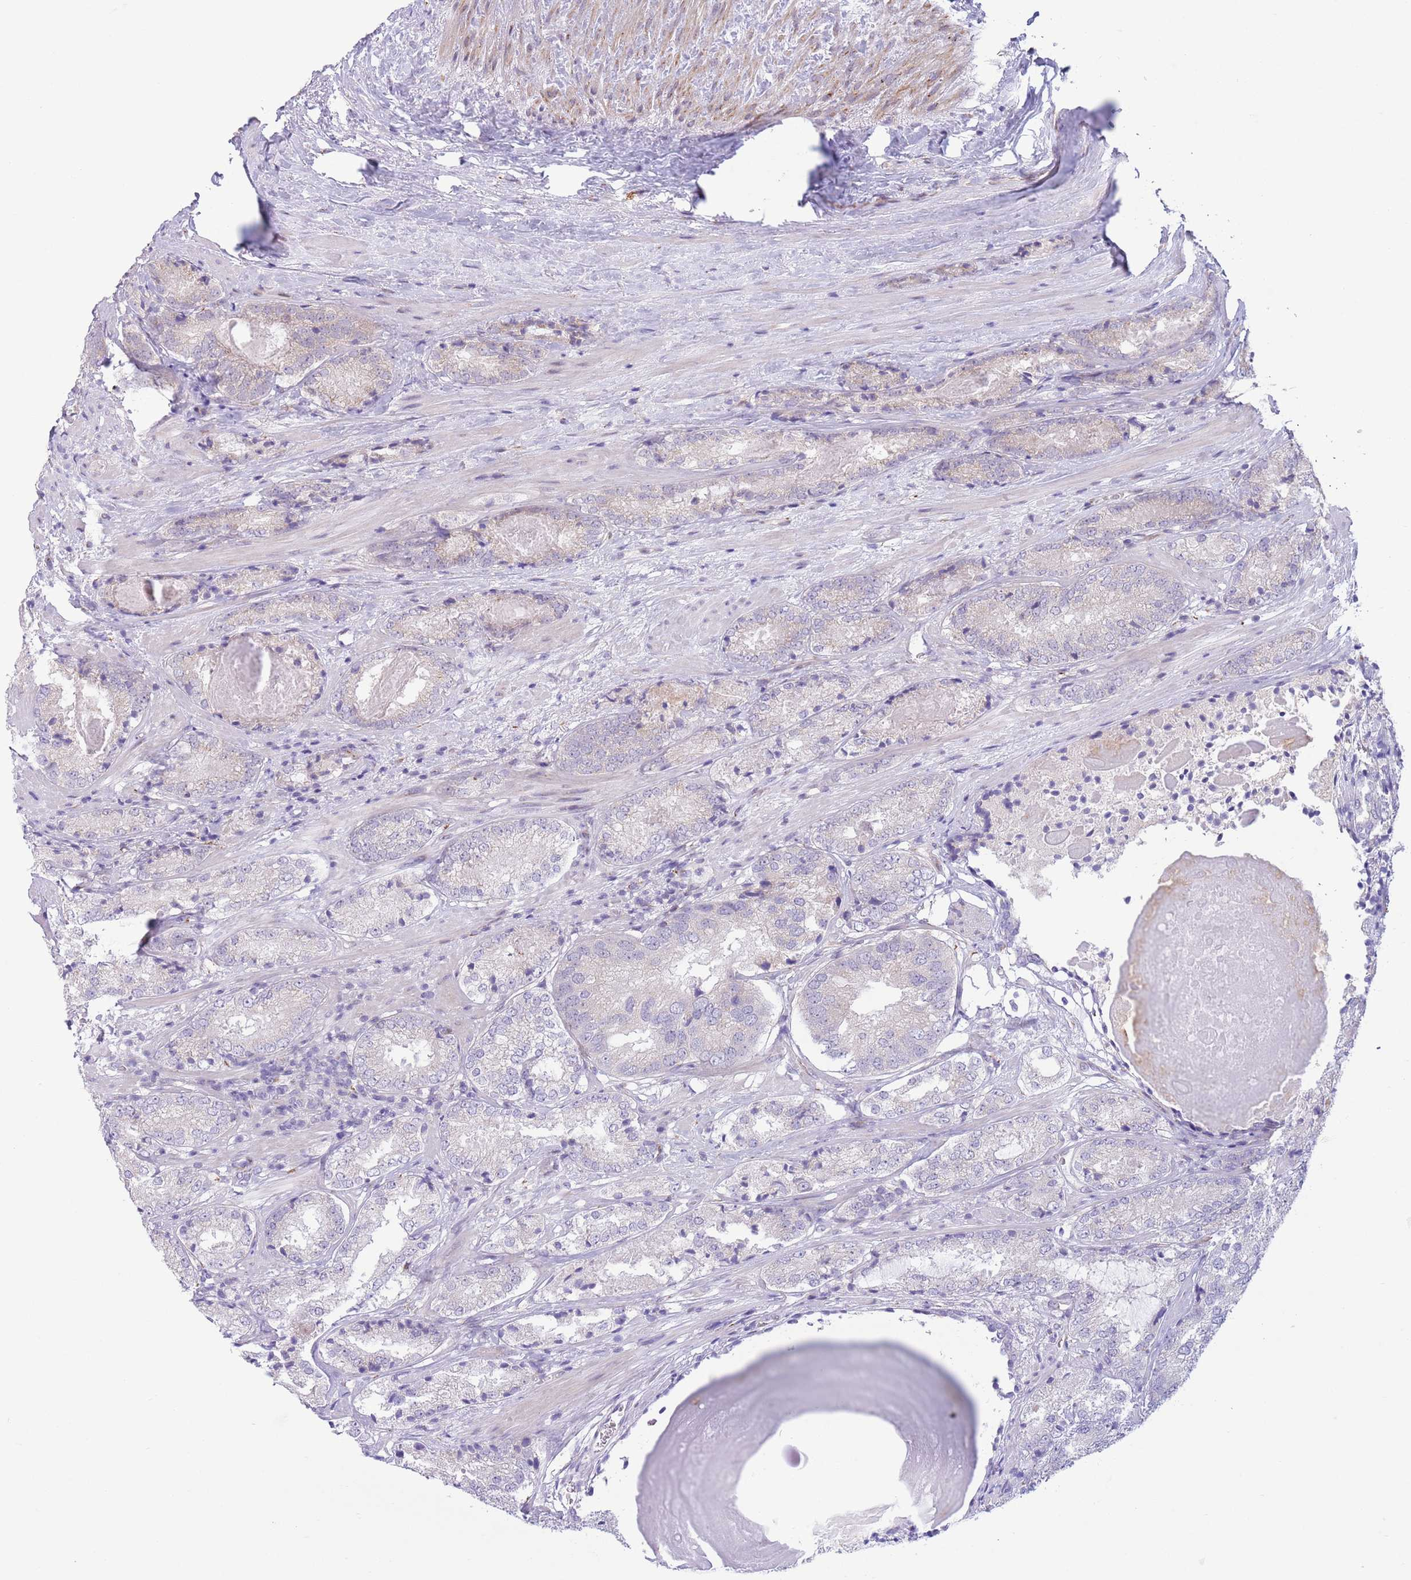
{"staining": {"intensity": "negative", "quantity": "none", "location": "none"}, "tissue": "prostate cancer", "cell_type": "Tumor cells", "image_type": "cancer", "snomed": [{"axis": "morphology", "description": "Adenocarcinoma, High grade"}, {"axis": "topography", "description": "Prostate"}], "caption": "Immunohistochemical staining of prostate cancer reveals no significant expression in tumor cells.", "gene": "C20orf96", "patient": {"sex": "male", "age": 63}}